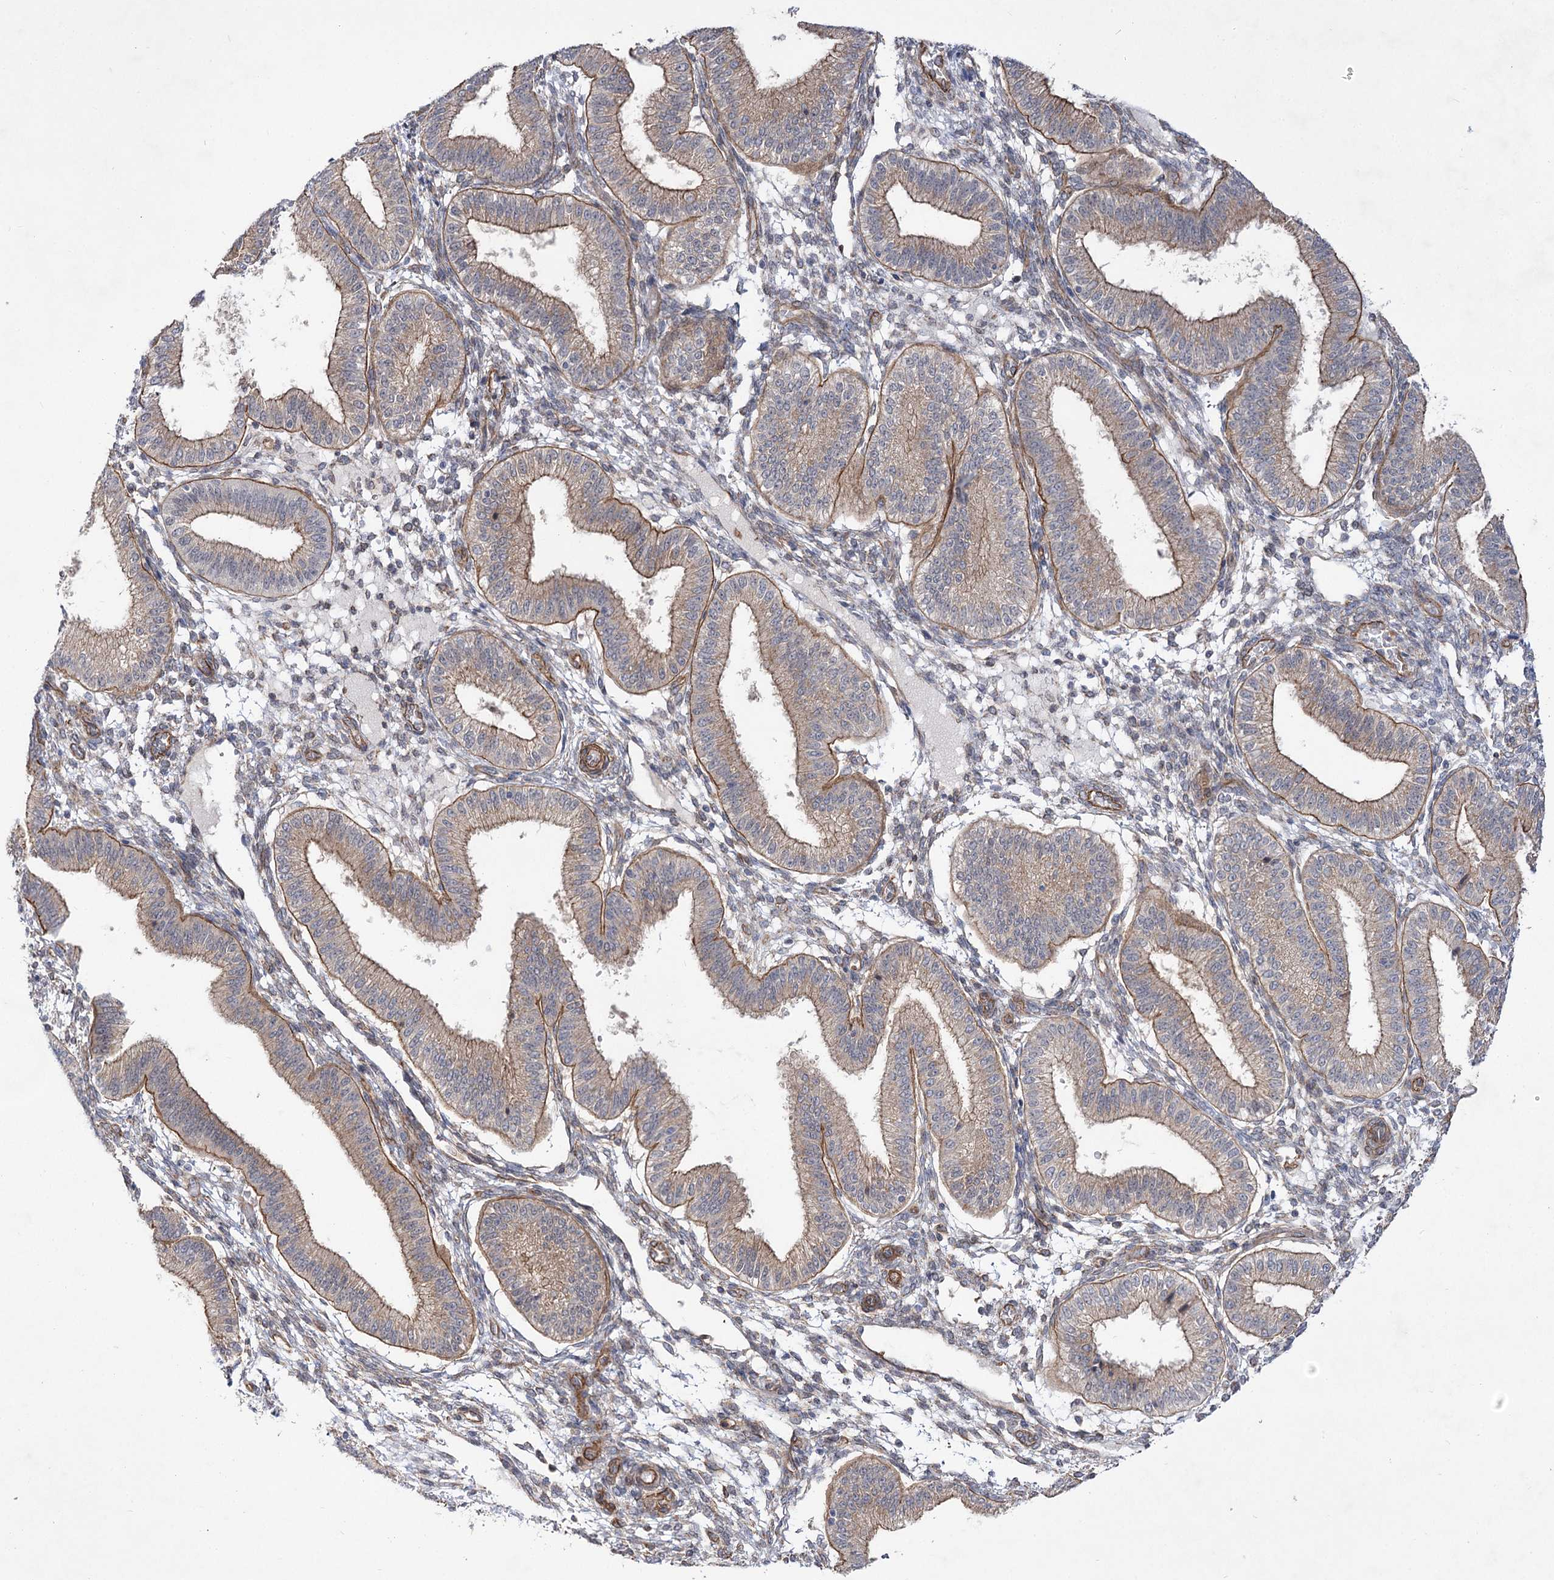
{"staining": {"intensity": "negative", "quantity": "none", "location": "none"}, "tissue": "endometrium", "cell_type": "Cells in endometrial stroma", "image_type": "normal", "snomed": [{"axis": "morphology", "description": "Normal tissue, NOS"}, {"axis": "topography", "description": "Endometrium"}], "caption": "Image shows no protein staining in cells in endometrial stroma of benign endometrium. (IHC, brightfield microscopy, high magnification).", "gene": "SH3BP5L", "patient": {"sex": "female", "age": 39}}